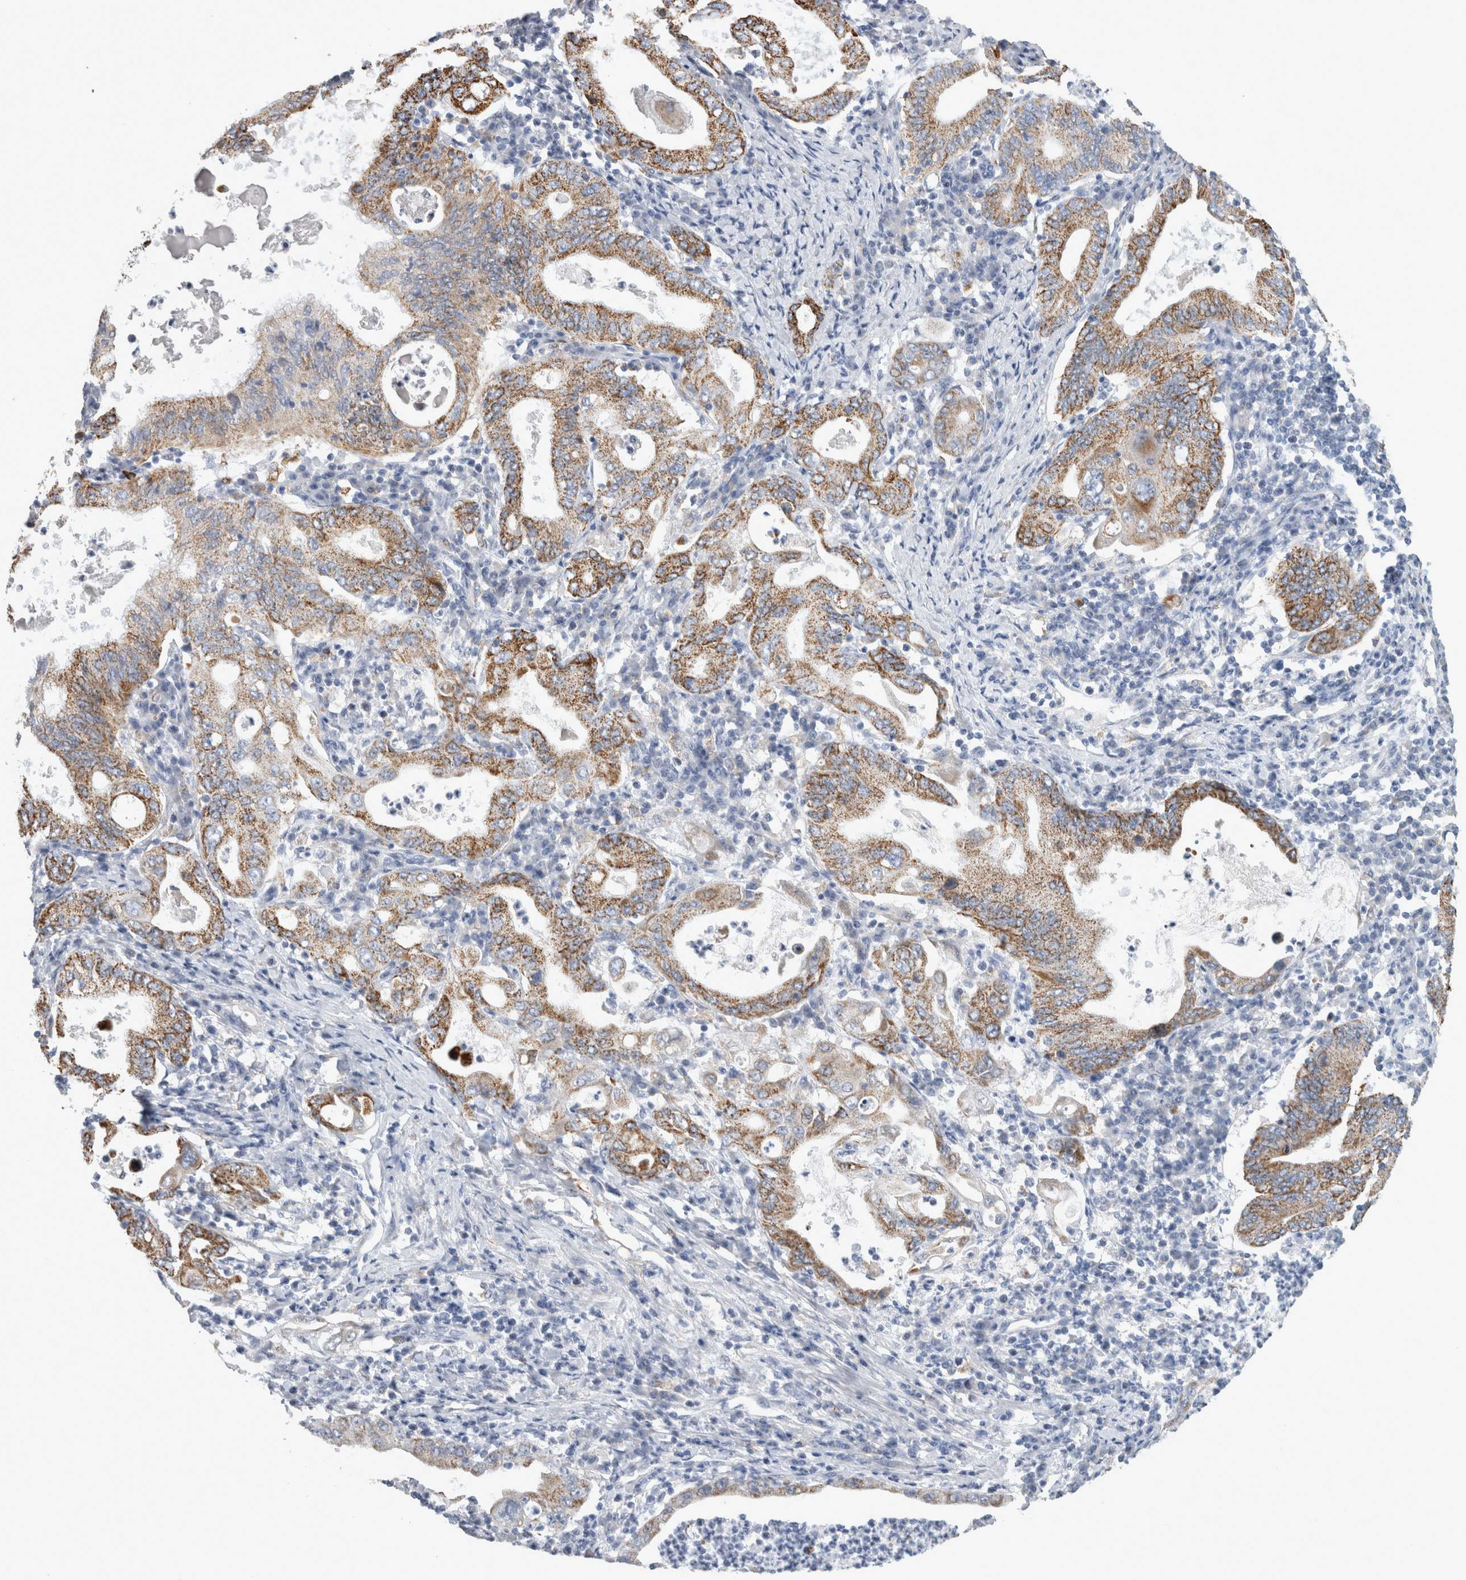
{"staining": {"intensity": "moderate", "quantity": ">75%", "location": "cytoplasmic/membranous"}, "tissue": "stomach cancer", "cell_type": "Tumor cells", "image_type": "cancer", "snomed": [{"axis": "morphology", "description": "Normal tissue, NOS"}, {"axis": "morphology", "description": "Adenocarcinoma, NOS"}, {"axis": "topography", "description": "Esophagus"}, {"axis": "topography", "description": "Stomach, upper"}, {"axis": "topography", "description": "Peripheral nerve tissue"}], "caption": "A brown stain labels moderate cytoplasmic/membranous staining of a protein in stomach cancer (adenocarcinoma) tumor cells.", "gene": "GATM", "patient": {"sex": "male", "age": 62}}